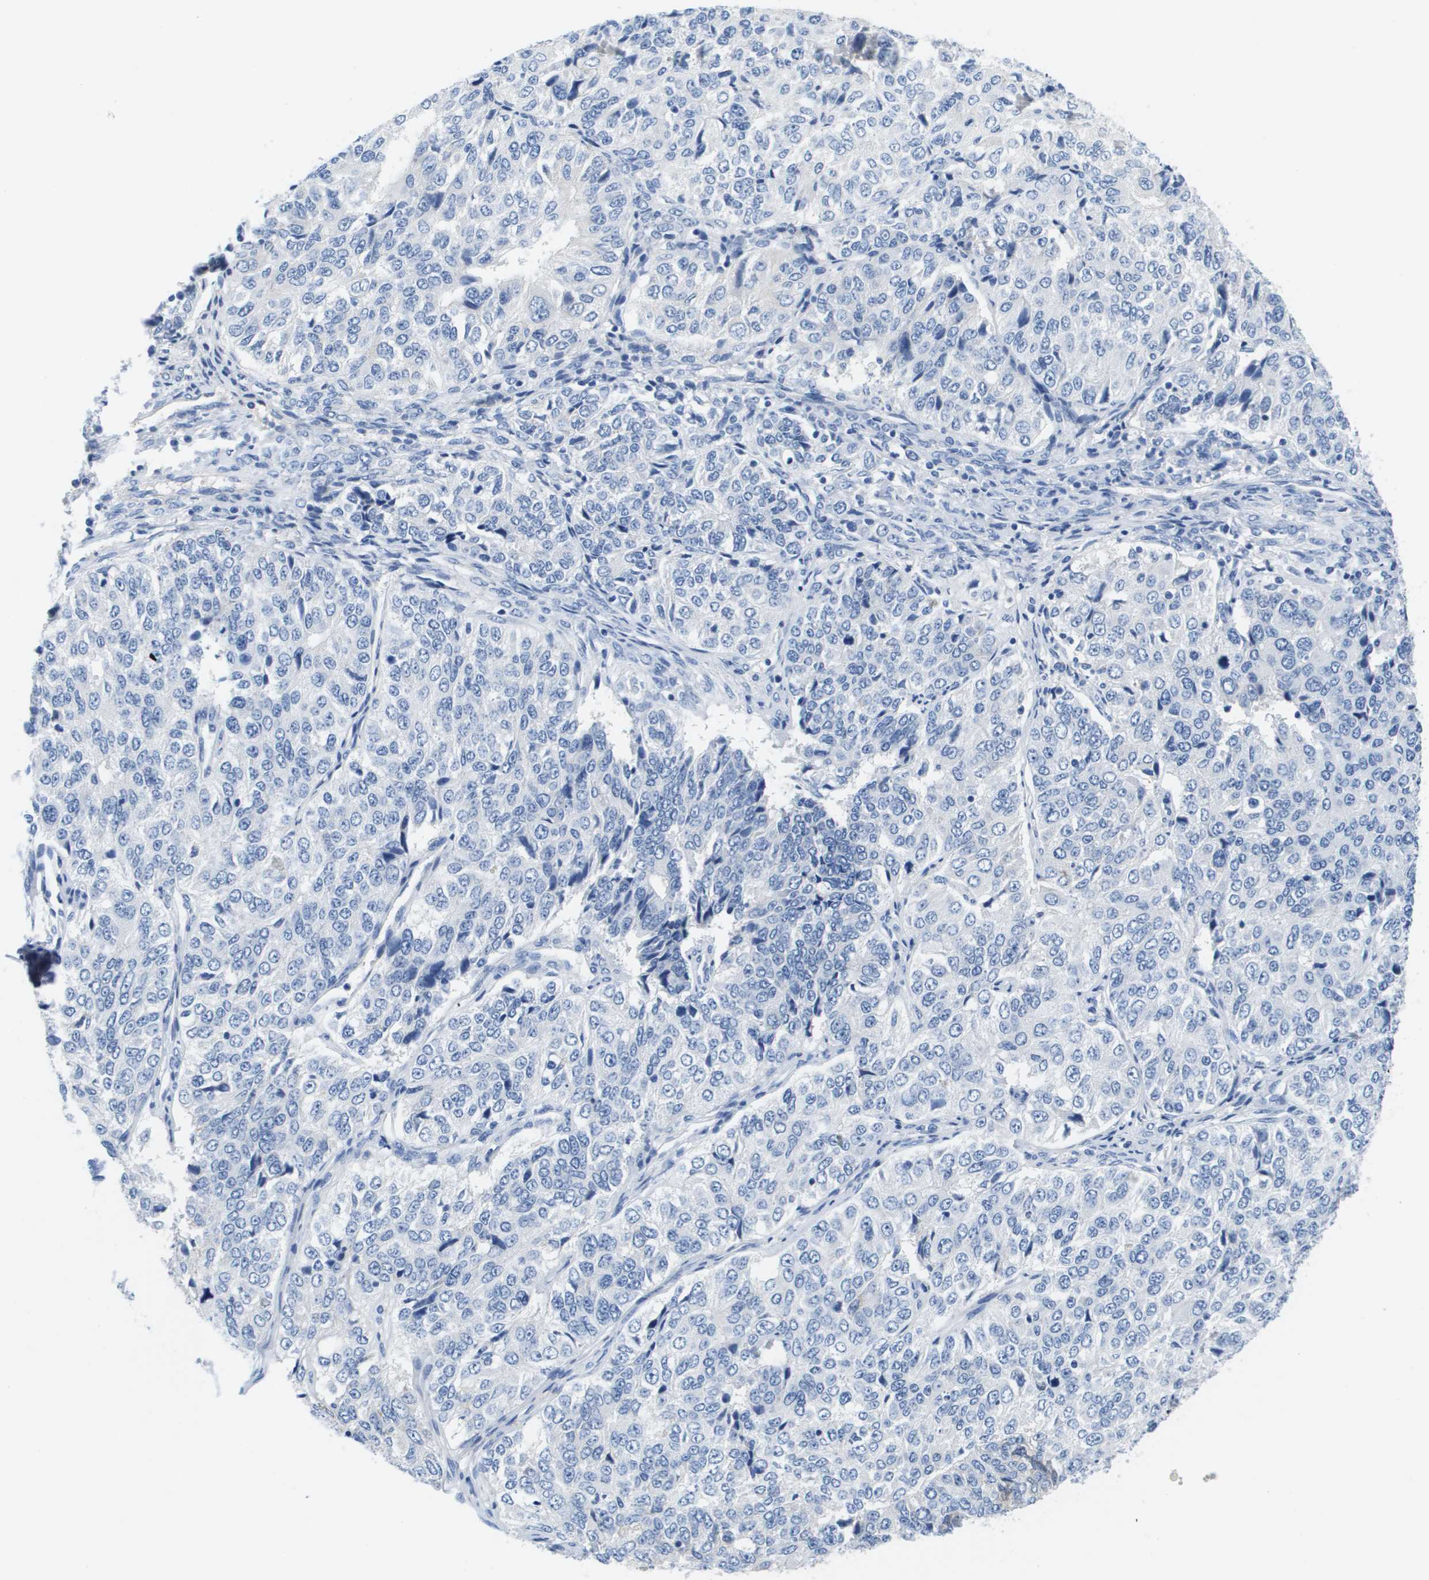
{"staining": {"intensity": "negative", "quantity": "none", "location": "none"}, "tissue": "ovarian cancer", "cell_type": "Tumor cells", "image_type": "cancer", "snomed": [{"axis": "morphology", "description": "Carcinoma, endometroid"}, {"axis": "topography", "description": "Ovary"}], "caption": "Endometroid carcinoma (ovarian) stained for a protein using immunohistochemistry displays no positivity tumor cells.", "gene": "APOA1", "patient": {"sex": "female", "age": 51}}